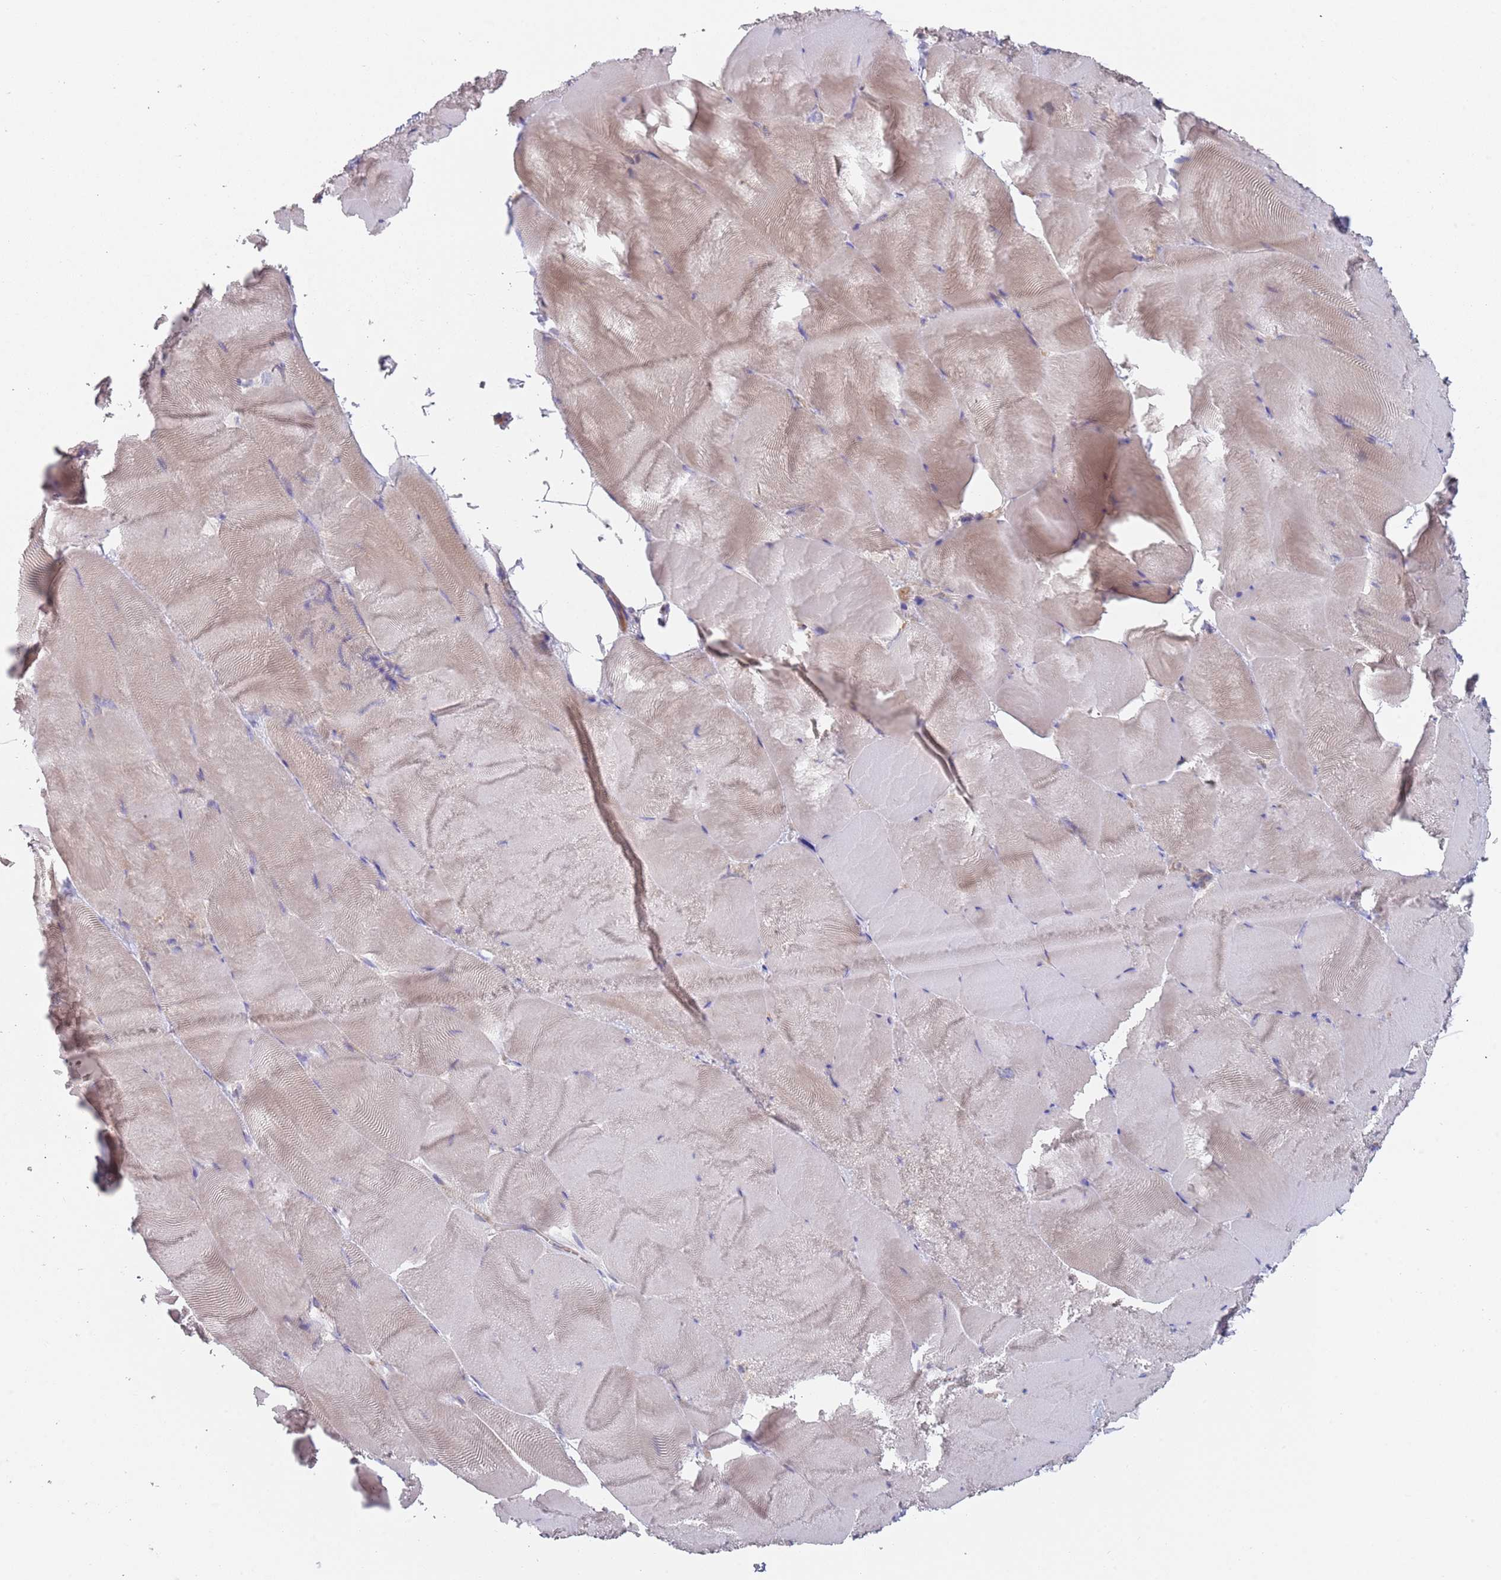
{"staining": {"intensity": "weak", "quantity": "<25%", "location": "cytoplasmic/membranous"}, "tissue": "skeletal muscle", "cell_type": "Myocytes", "image_type": "normal", "snomed": [{"axis": "morphology", "description": "Normal tissue, NOS"}, {"axis": "topography", "description": "Skeletal muscle"}], "caption": "Immunohistochemistry photomicrograph of normal skeletal muscle: skeletal muscle stained with DAB displays no significant protein positivity in myocytes.", "gene": "GDI1", "patient": {"sex": "female", "age": 64}}